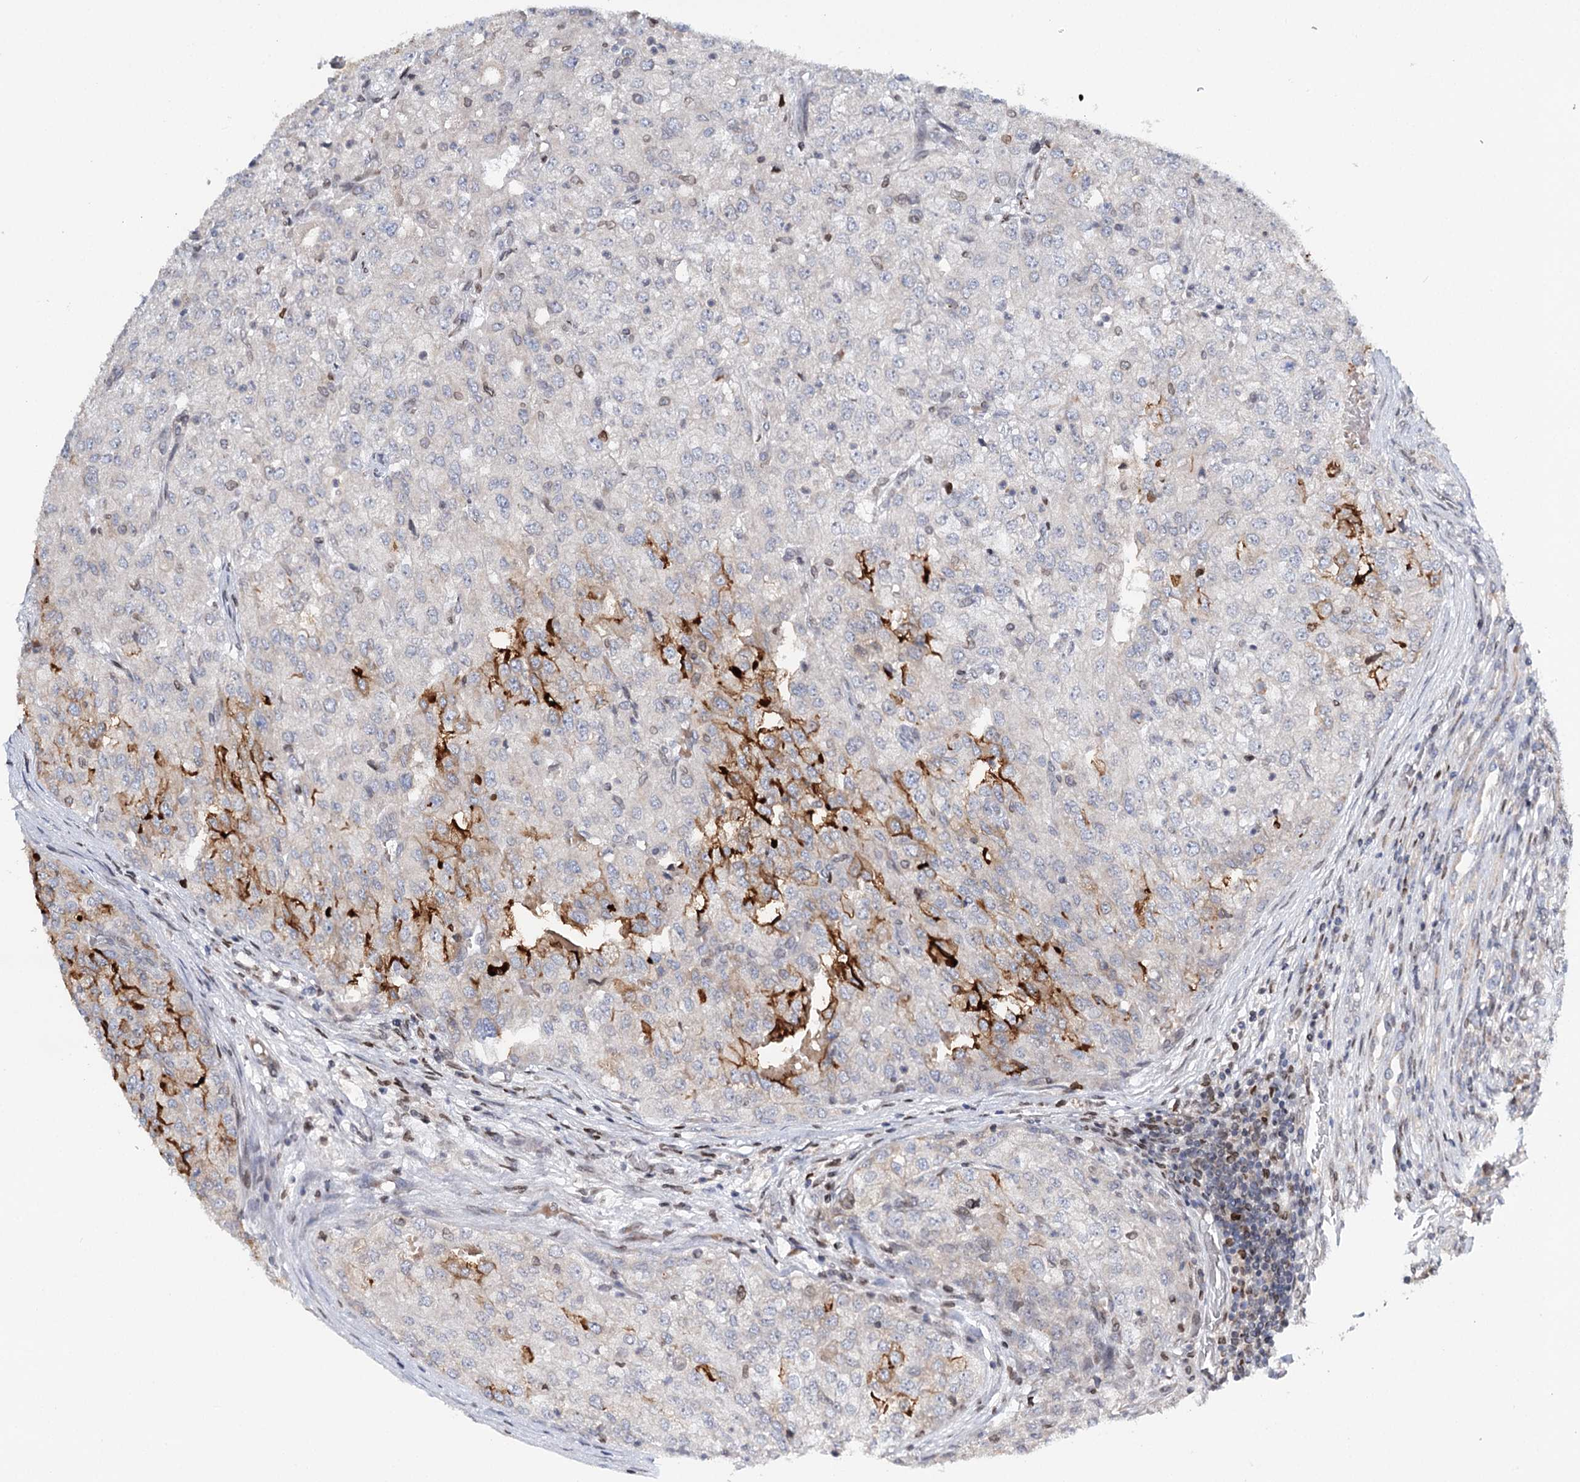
{"staining": {"intensity": "moderate", "quantity": "<25%", "location": "cytoplasmic/membranous"}, "tissue": "renal cancer", "cell_type": "Tumor cells", "image_type": "cancer", "snomed": [{"axis": "morphology", "description": "Adenocarcinoma, NOS"}, {"axis": "topography", "description": "Kidney"}], "caption": "Human adenocarcinoma (renal) stained with a protein marker displays moderate staining in tumor cells.", "gene": "CFAP46", "patient": {"sex": "female", "age": 54}}